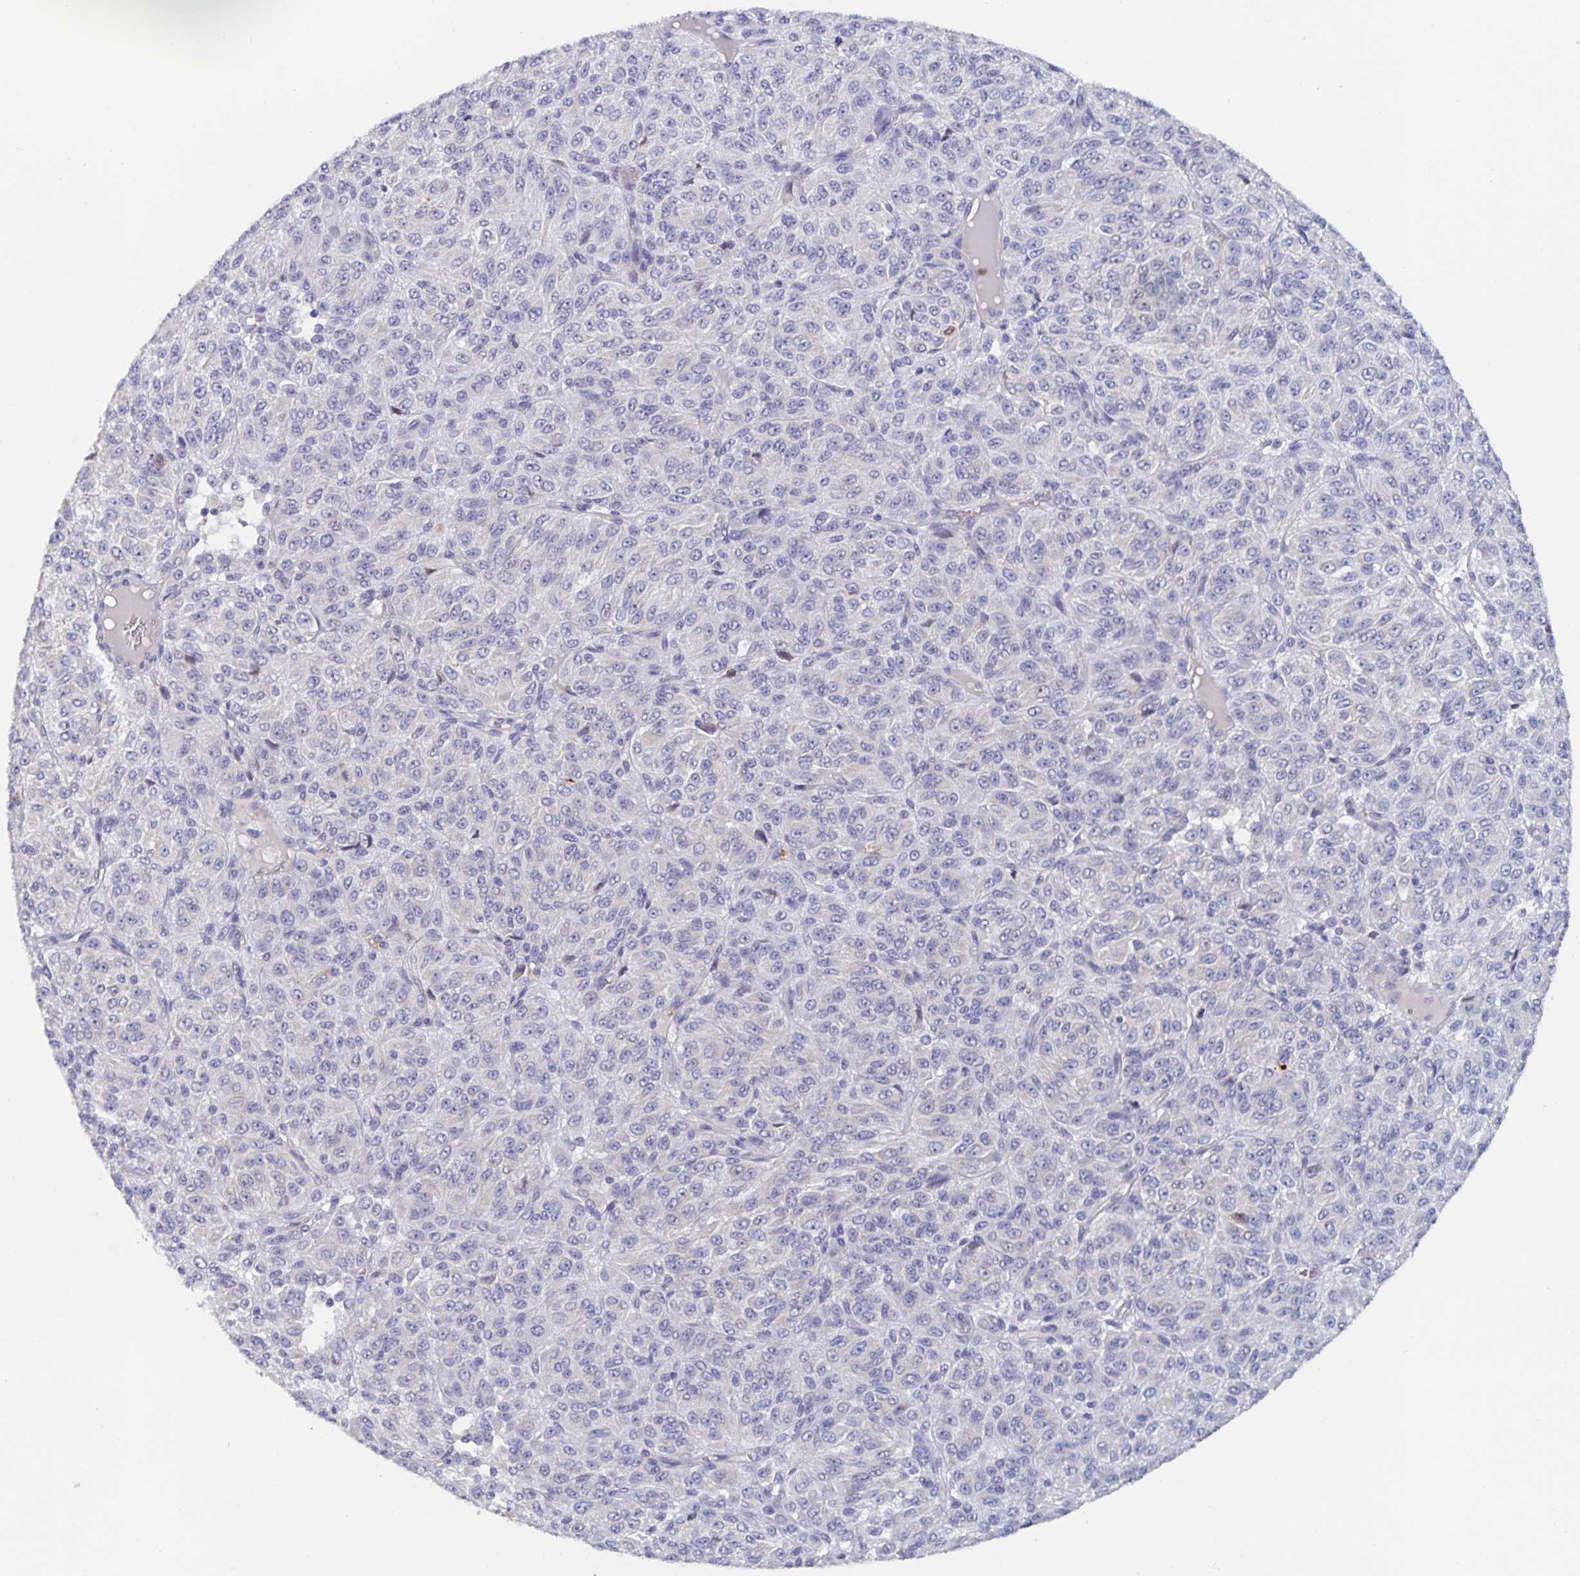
{"staining": {"intensity": "negative", "quantity": "none", "location": "none"}, "tissue": "melanoma", "cell_type": "Tumor cells", "image_type": "cancer", "snomed": [{"axis": "morphology", "description": "Malignant melanoma, Metastatic site"}, {"axis": "topography", "description": "Brain"}], "caption": "Tumor cells show no significant expression in melanoma. (DAB (3,3'-diaminobenzidine) immunohistochemistry visualized using brightfield microscopy, high magnification).", "gene": "CDC42BPG", "patient": {"sex": "female", "age": 56}}